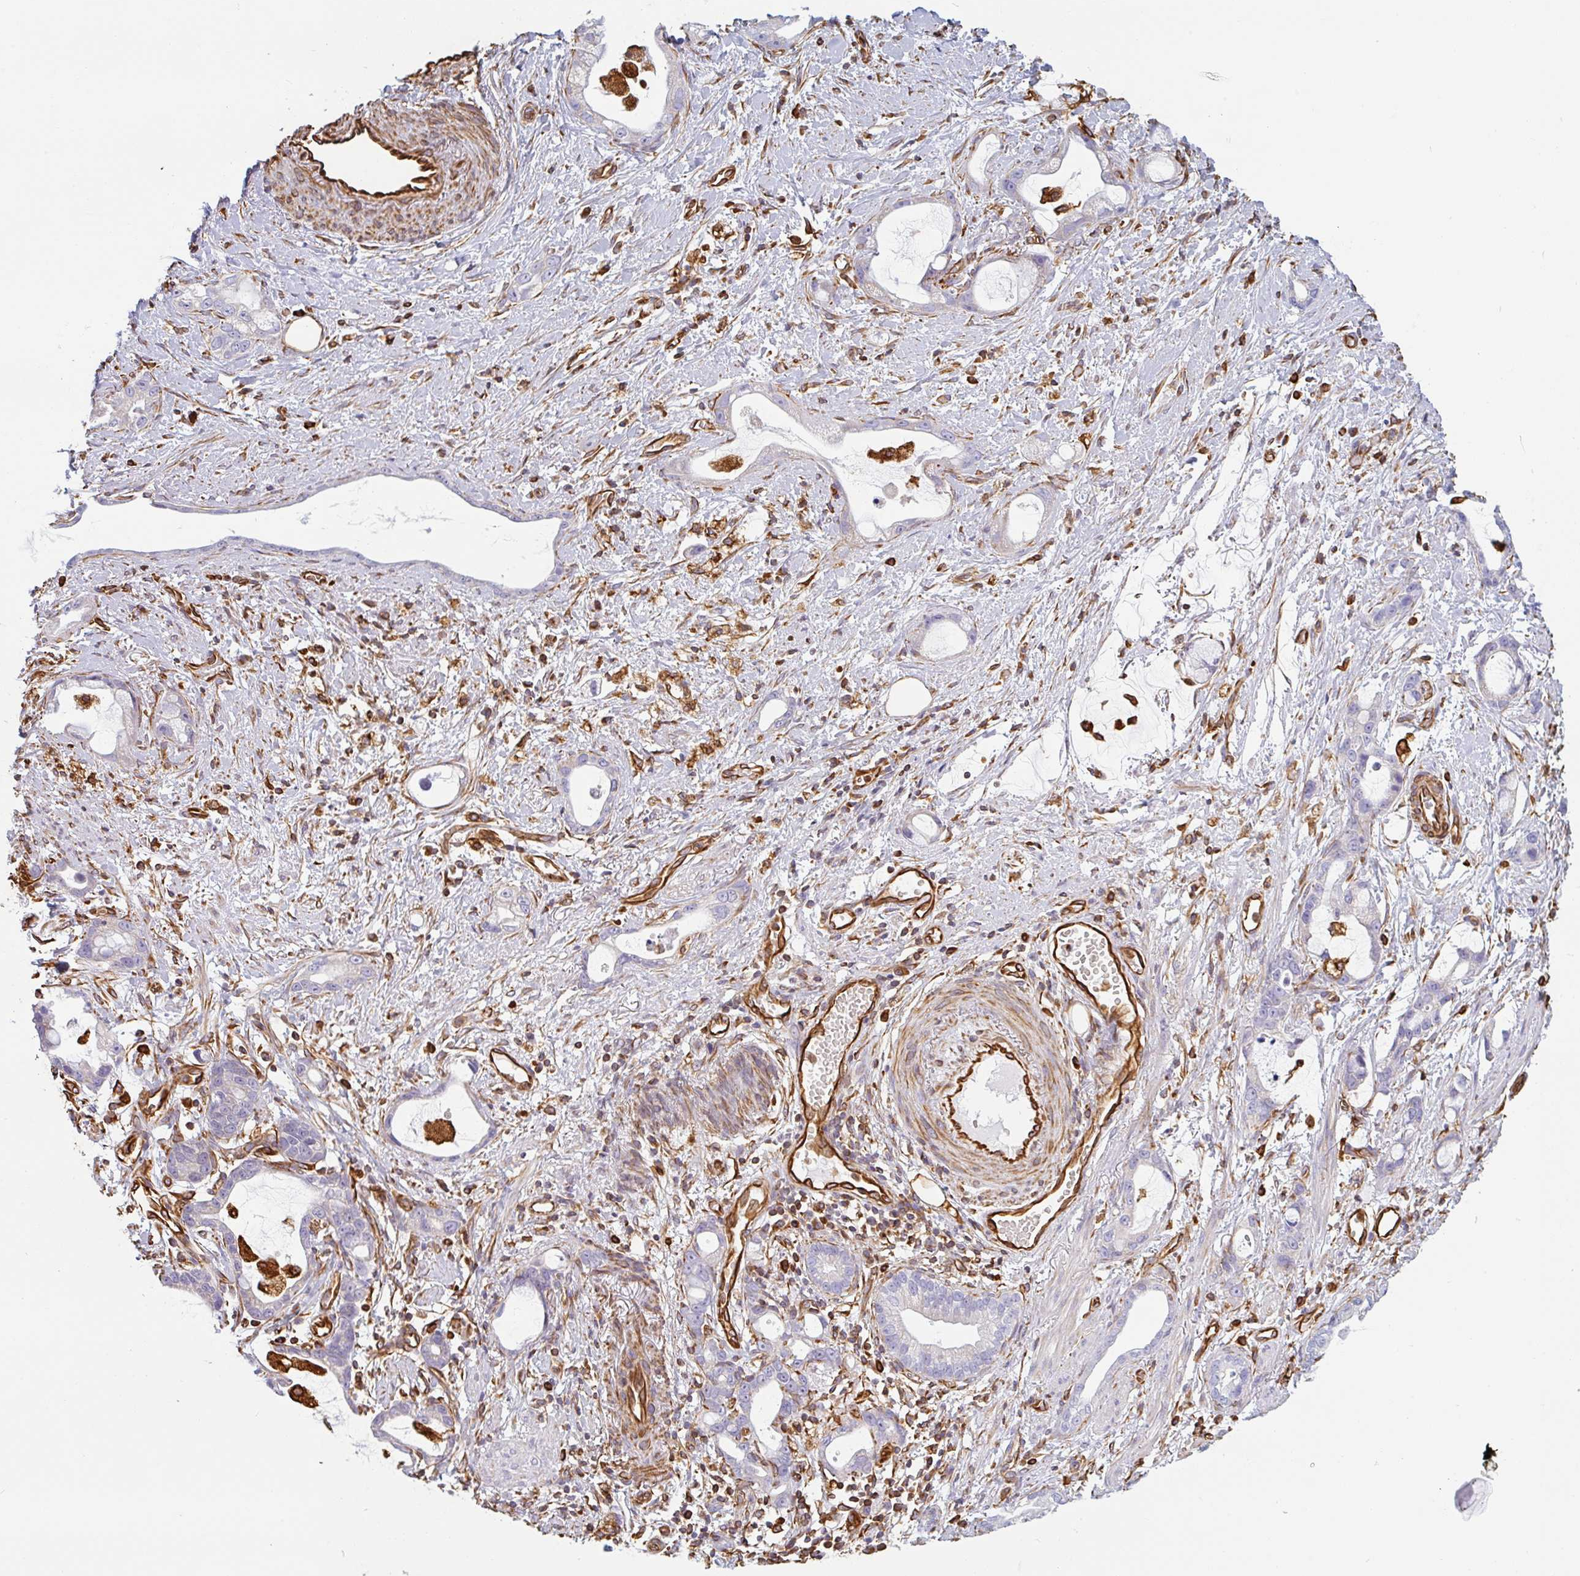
{"staining": {"intensity": "negative", "quantity": "none", "location": "none"}, "tissue": "stomach cancer", "cell_type": "Tumor cells", "image_type": "cancer", "snomed": [{"axis": "morphology", "description": "Adenocarcinoma, NOS"}, {"axis": "topography", "description": "Stomach"}], "caption": "The immunohistochemistry (IHC) micrograph has no significant positivity in tumor cells of stomach cancer (adenocarcinoma) tissue. (IHC, brightfield microscopy, high magnification).", "gene": "PPFIA1", "patient": {"sex": "male", "age": 55}}